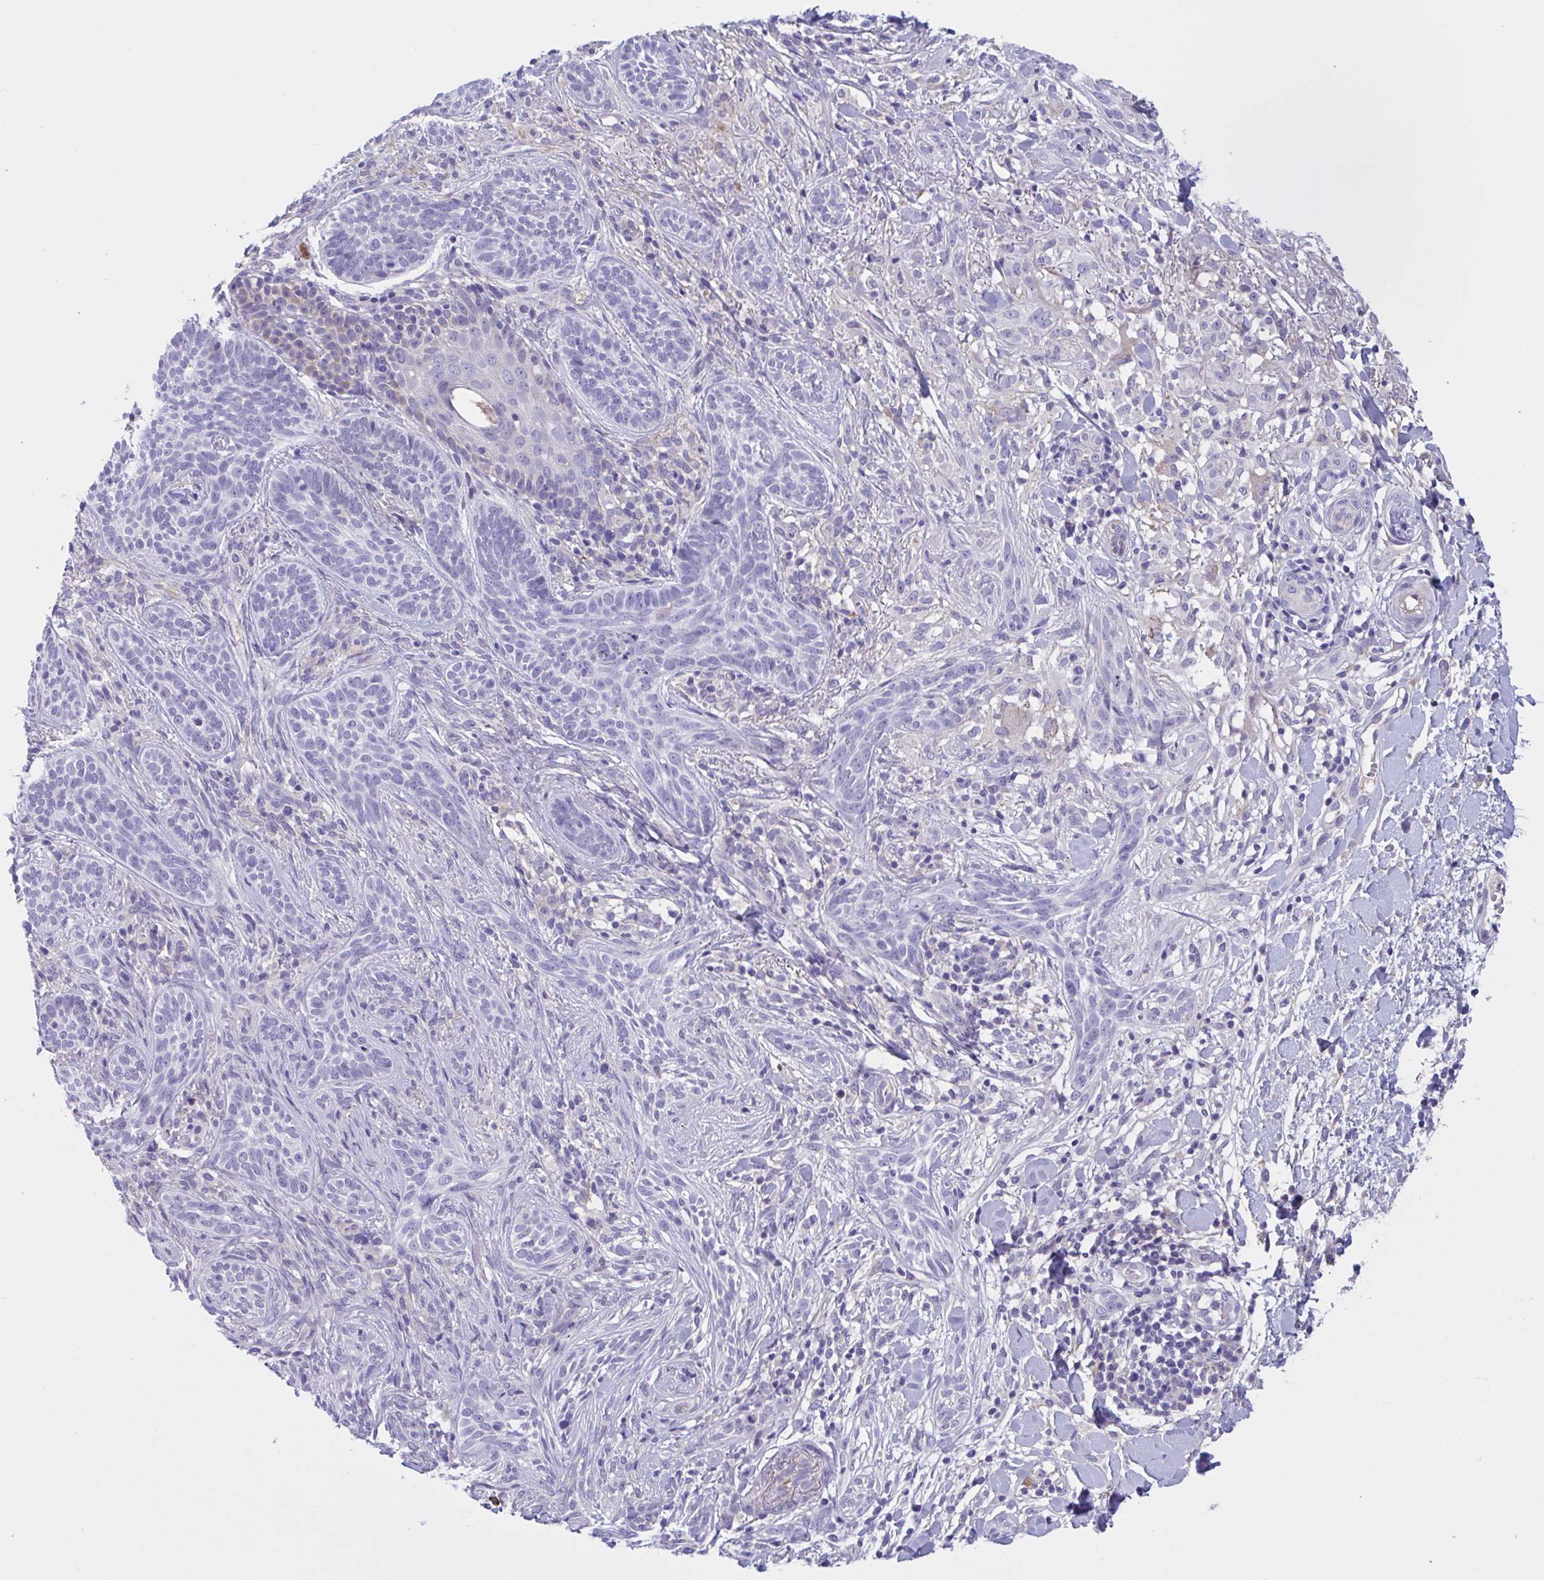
{"staining": {"intensity": "negative", "quantity": "none", "location": "none"}, "tissue": "skin cancer", "cell_type": "Tumor cells", "image_type": "cancer", "snomed": [{"axis": "morphology", "description": "Basal cell carcinoma"}, {"axis": "topography", "description": "Skin"}], "caption": "The image demonstrates no significant staining in tumor cells of skin cancer (basal cell carcinoma).", "gene": "MS4A14", "patient": {"sex": "male", "age": 75}}